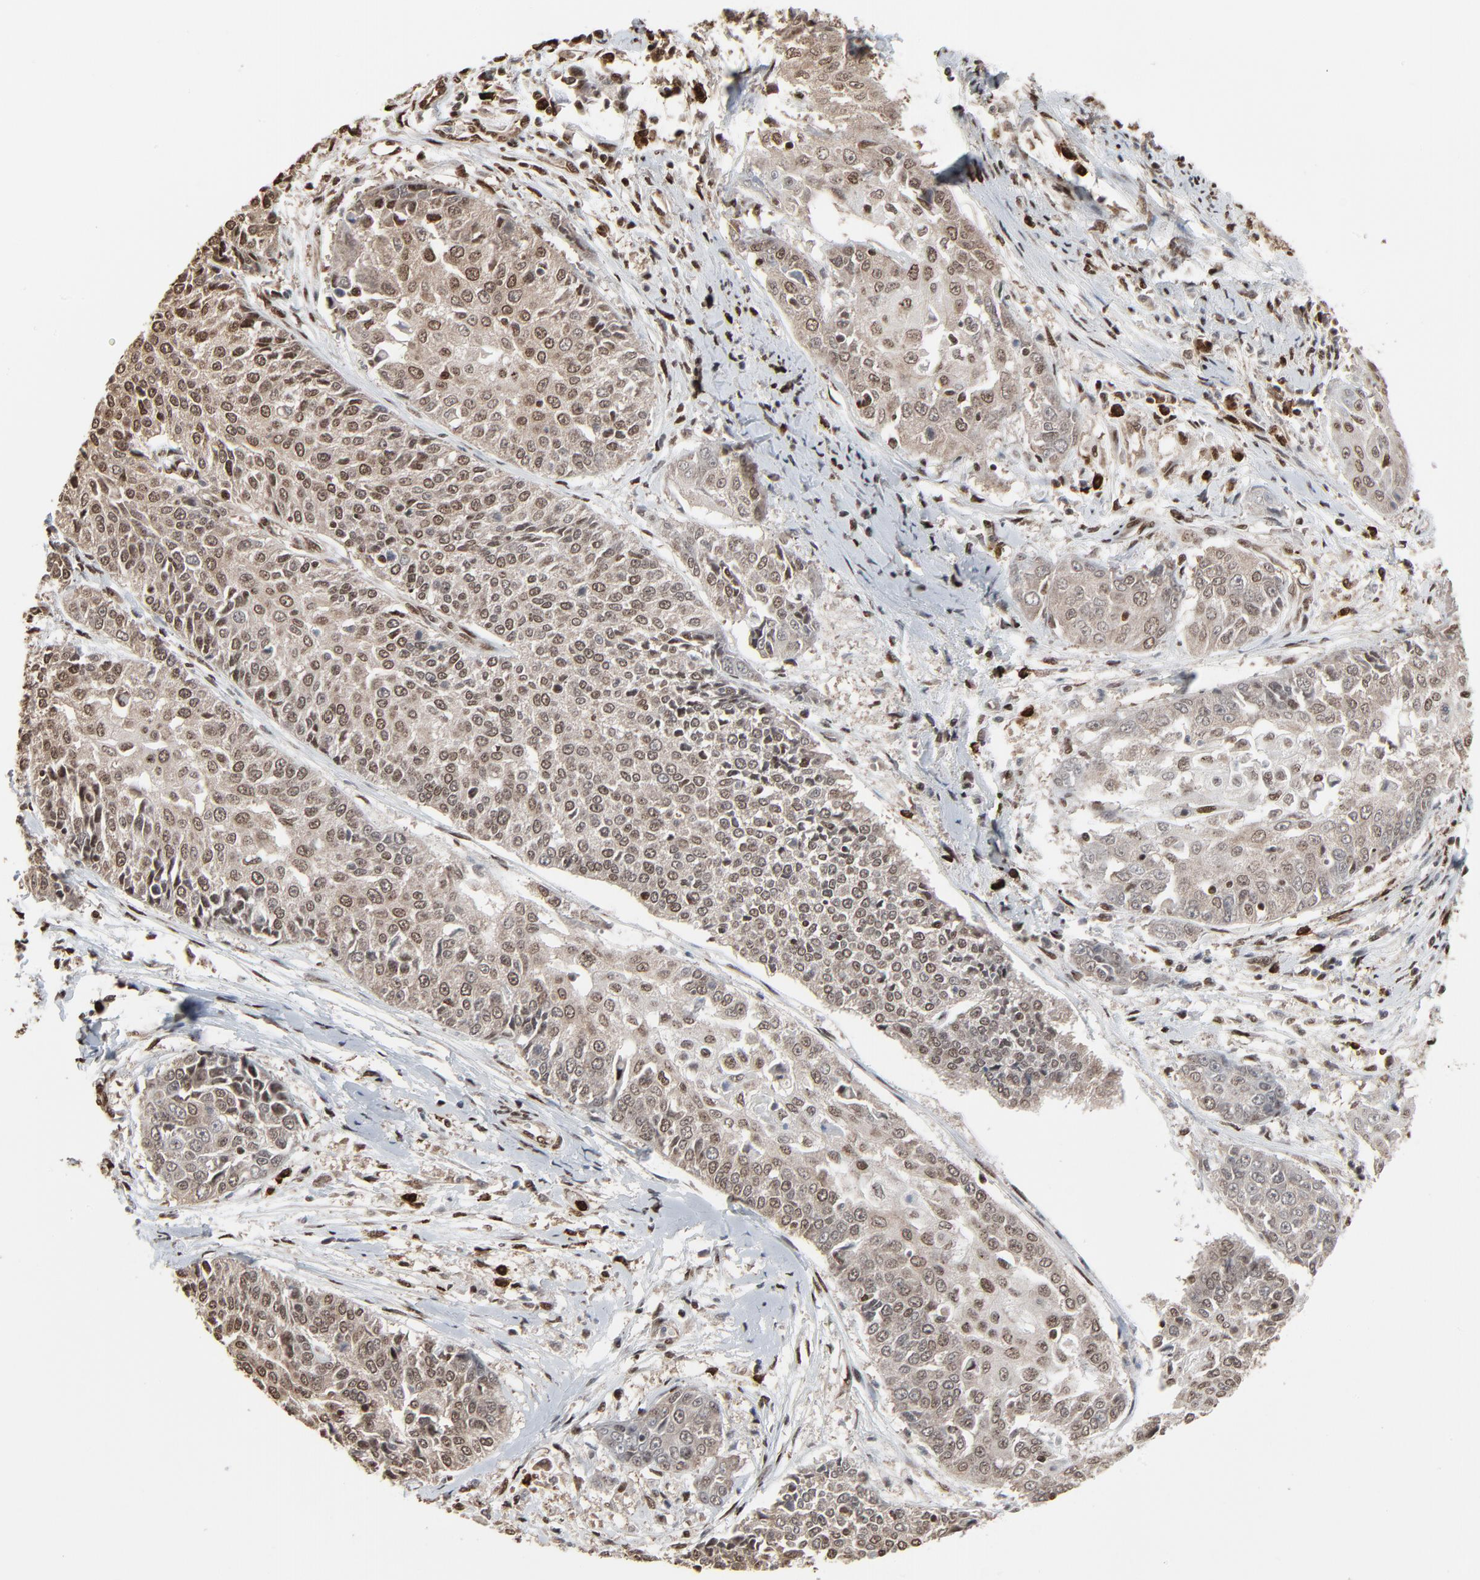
{"staining": {"intensity": "moderate", "quantity": ">75%", "location": "cytoplasmic/membranous,nuclear"}, "tissue": "cervical cancer", "cell_type": "Tumor cells", "image_type": "cancer", "snomed": [{"axis": "morphology", "description": "Squamous cell carcinoma, NOS"}, {"axis": "topography", "description": "Cervix"}], "caption": "Immunohistochemistry of human cervical cancer (squamous cell carcinoma) shows medium levels of moderate cytoplasmic/membranous and nuclear expression in about >75% of tumor cells.", "gene": "MEIS2", "patient": {"sex": "female", "age": 64}}